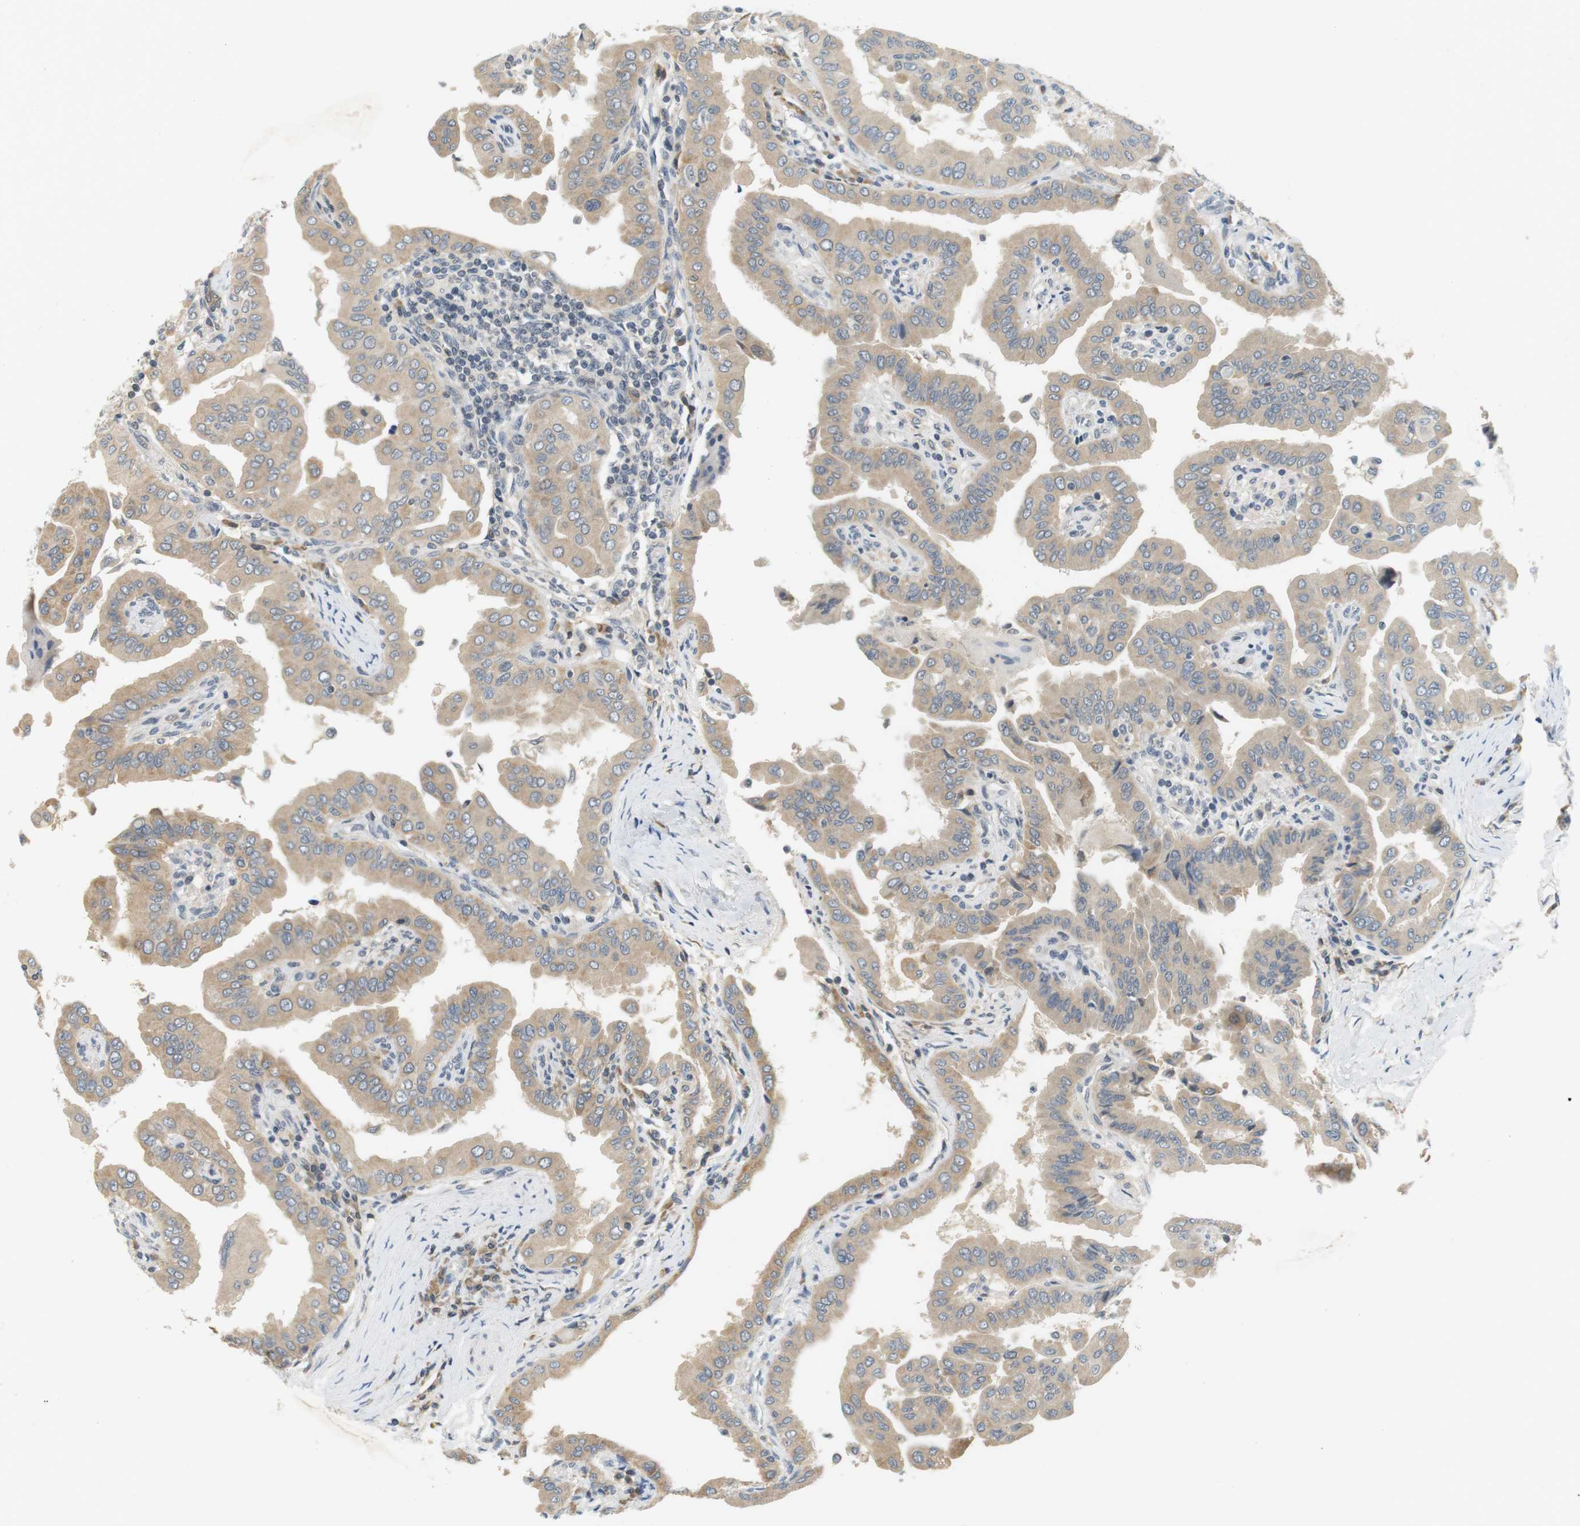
{"staining": {"intensity": "weak", "quantity": ">75%", "location": "cytoplasmic/membranous"}, "tissue": "thyroid cancer", "cell_type": "Tumor cells", "image_type": "cancer", "snomed": [{"axis": "morphology", "description": "Papillary adenocarcinoma, NOS"}, {"axis": "topography", "description": "Thyroid gland"}], "caption": "Immunohistochemistry histopathology image of papillary adenocarcinoma (thyroid) stained for a protein (brown), which displays low levels of weak cytoplasmic/membranous positivity in about >75% of tumor cells.", "gene": "WNT7A", "patient": {"sex": "male", "age": 33}}